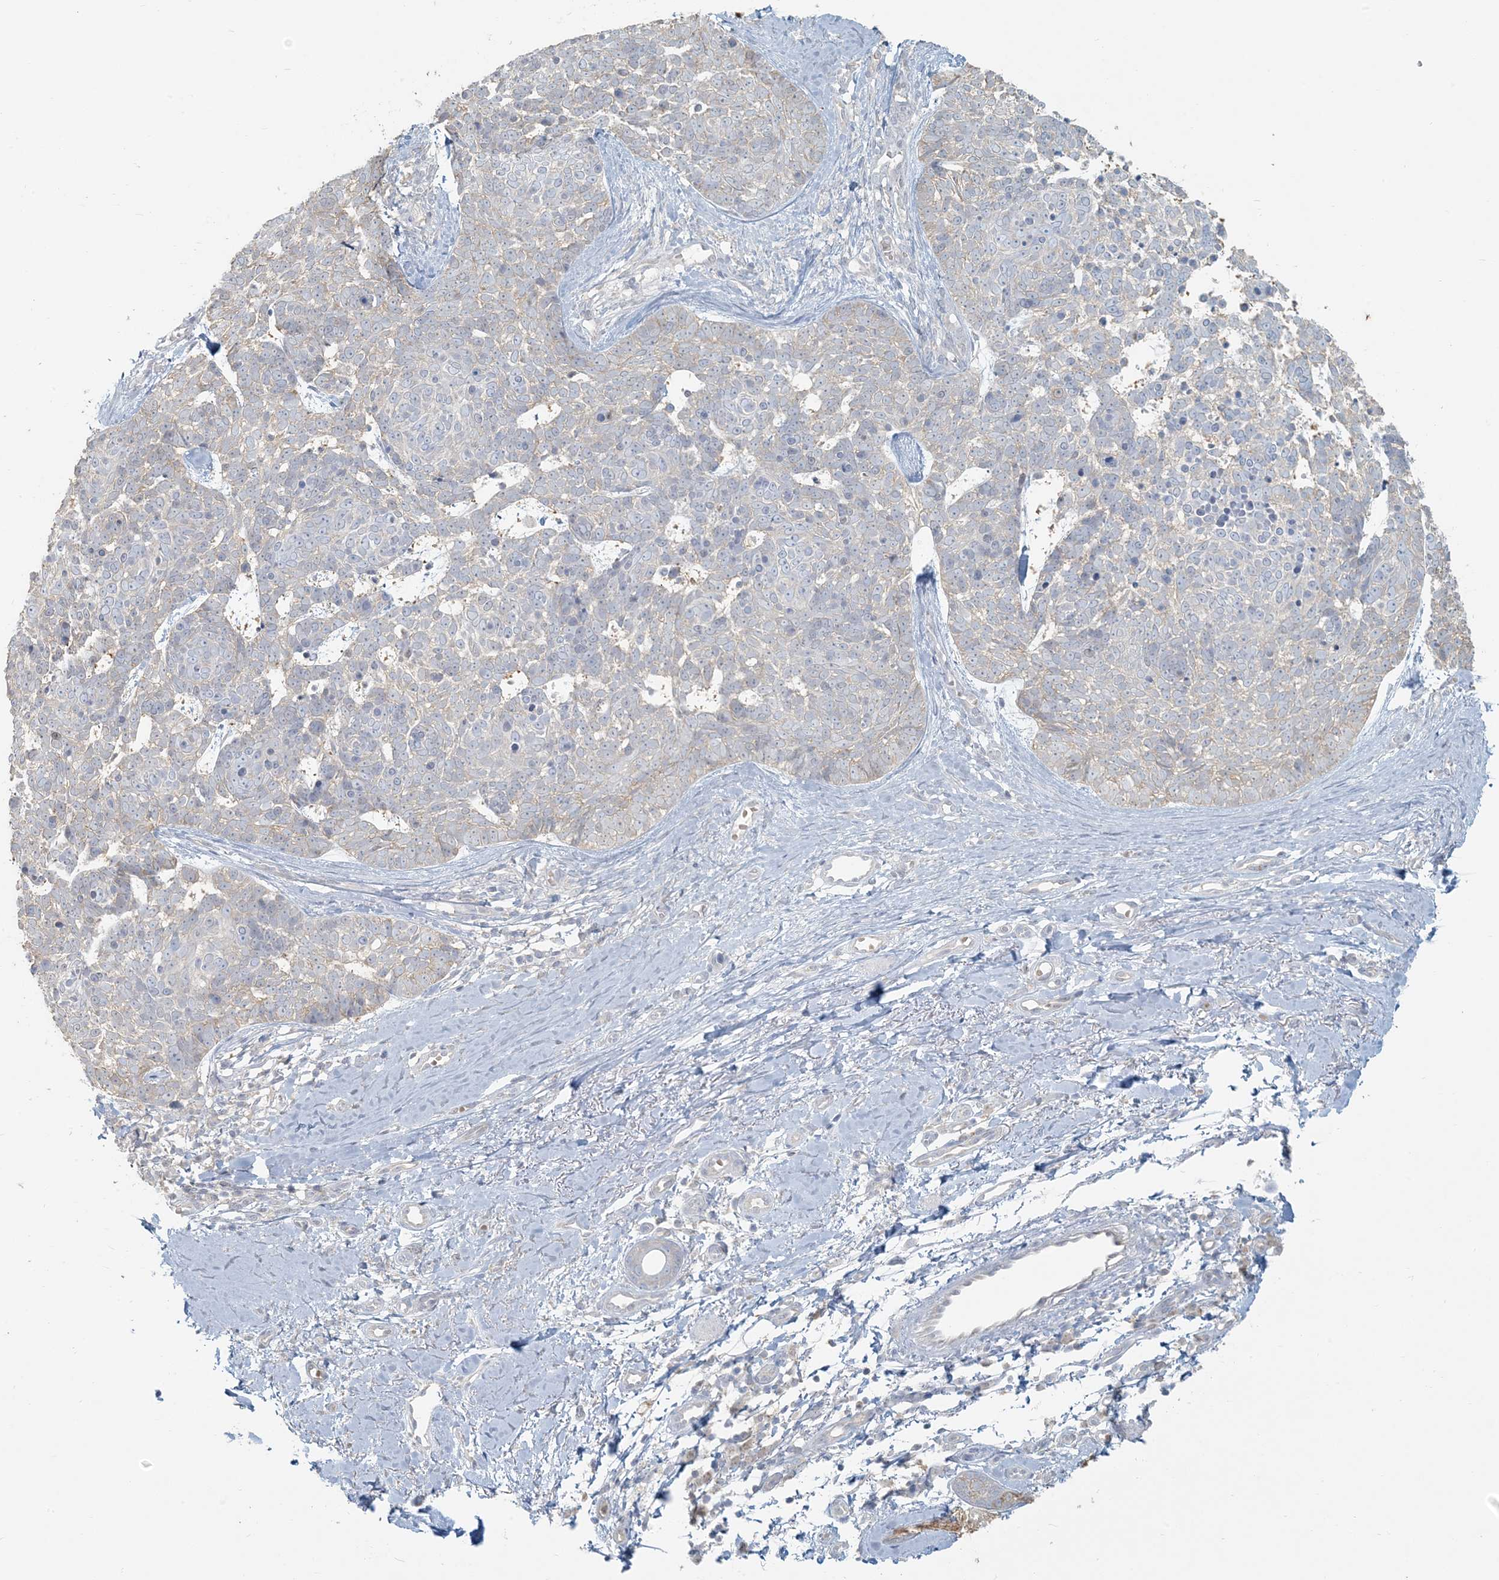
{"staining": {"intensity": "negative", "quantity": "none", "location": "none"}, "tissue": "skin cancer", "cell_type": "Tumor cells", "image_type": "cancer", "snomed": [{"axis": "morphology", "description": "Basal cell carcinoma"}, {"axis": "topography", "description": "Skin"}], "caption": "There is no significant staining in tumor cells of skin cancer (basal cell carcinoma).", "gene": "HACL1", "patient": {"sex": "female", "age": 81}}